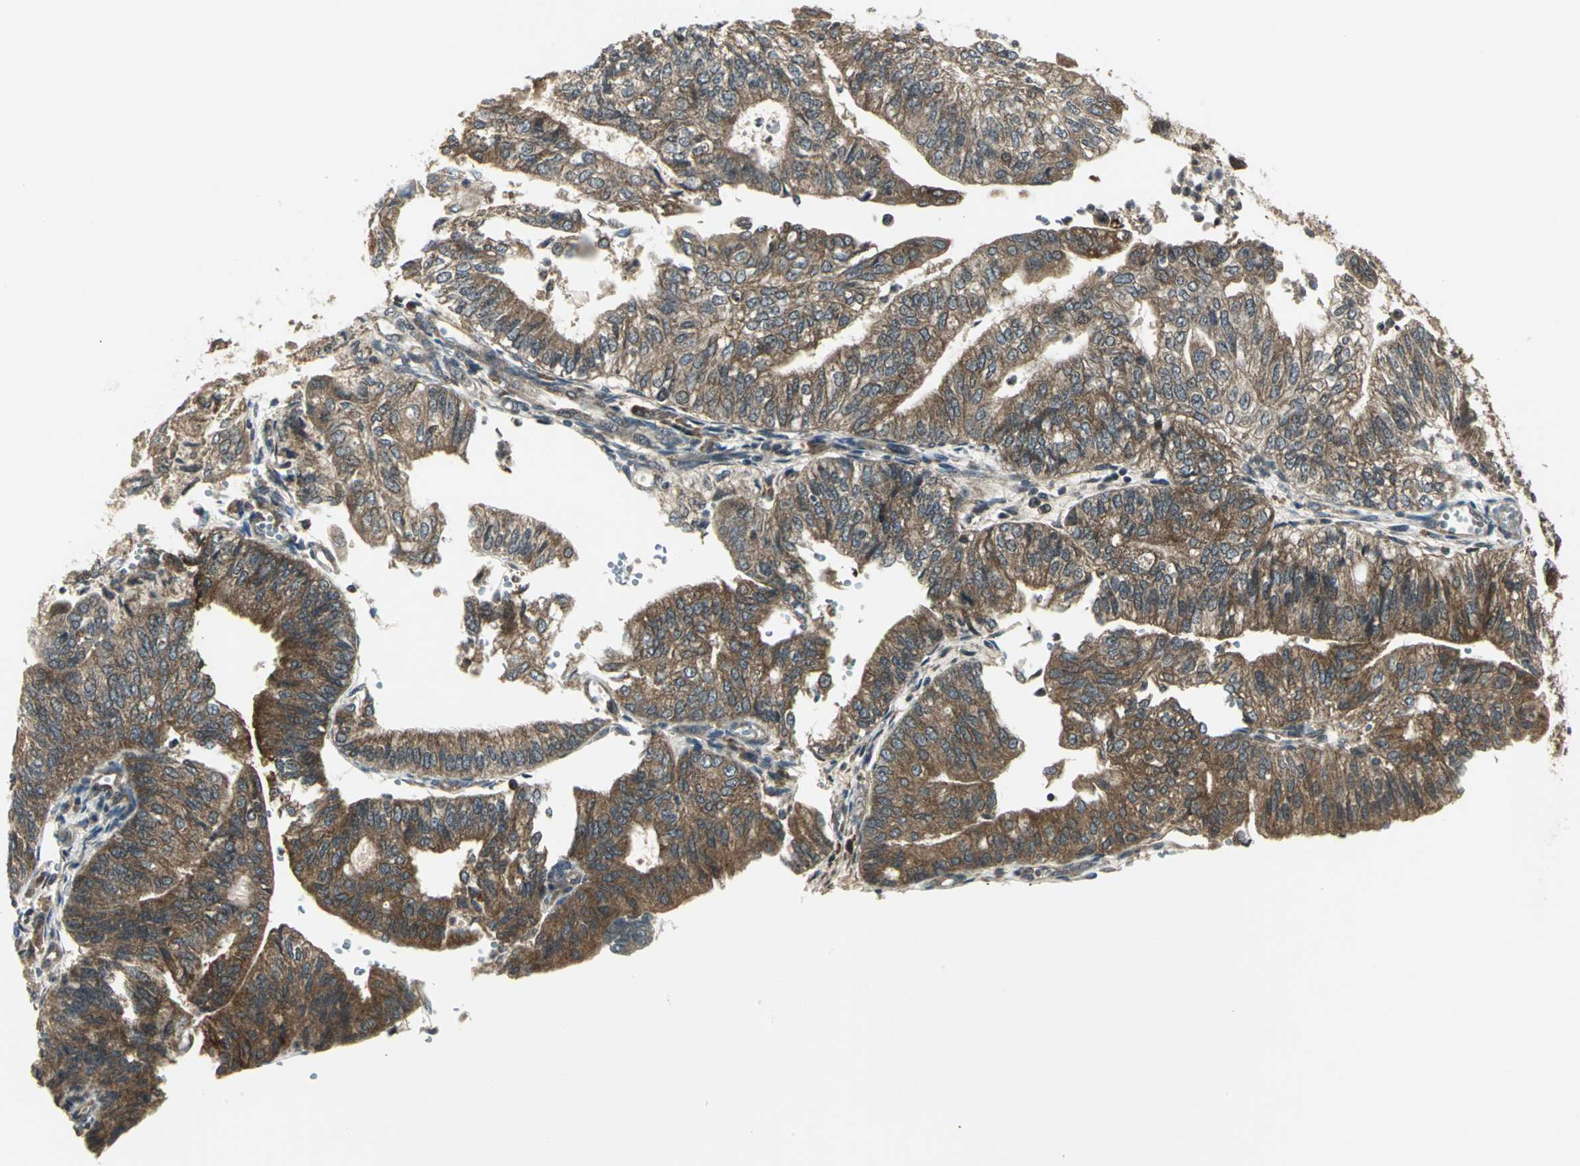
{"staining": {"intensity": "moderate", "quantity": ">75%", "location": "cytoplasmic/membranous"}, "tissue": "endometrial cancer", "cell_type": "Tumor cells", "image_type": "cancer", "snomed": [{"axis": "morphology", "description": "Adenocarcinoma, NOS"}, {"axis": "topography", "description": "Endometrium"}], "caption": "Immunohistochemical staining of endometrial cancer (adenocarcinoma) displays medium levels of moderate cytoplasmic/membranous protein expression in approximately >75% of tumor cells.", "gene": "MAPK8IP3", "patient": {"sex": "female", "age": 59}}